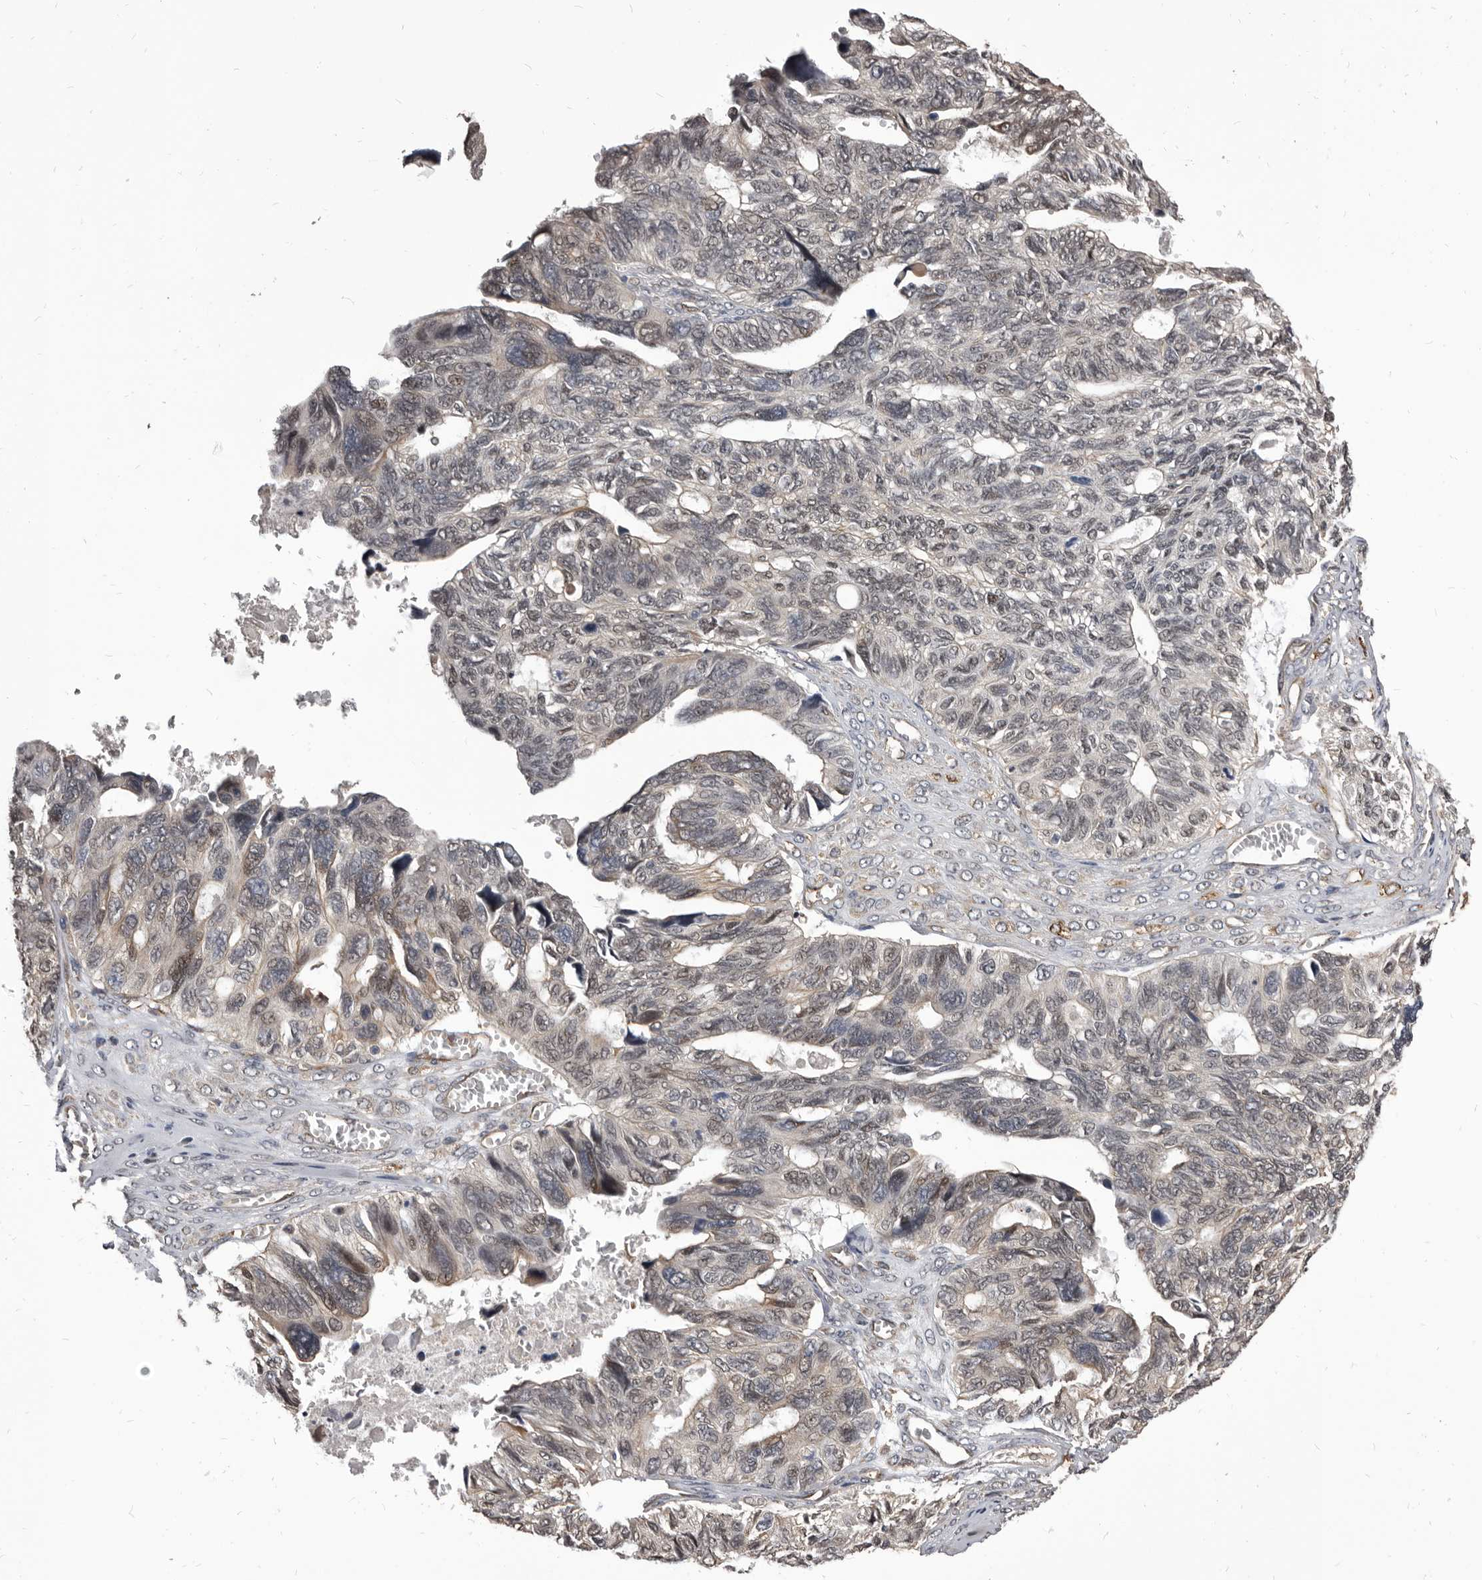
{"staining": {"intensity": "weak", "quantity": "<25%", "location": "cytoplasmic/membranous,nuclear"}, "tissue": "ovarian cancer", "cell_type": "Tumor cells", "image_type": "cancer", "snomed": [{"axis": "morphology", "description": "Cystadenocarcinoma, serous, NOS"}, {"axis": "topography", "description": "Ovary"}], "caption": "Ovarian cancer was stained to show a protein in brown. There is no significant staining in tumor cells.", "gene": "ADAMTS20", "patient": {"sex": "female", "age": 79}}